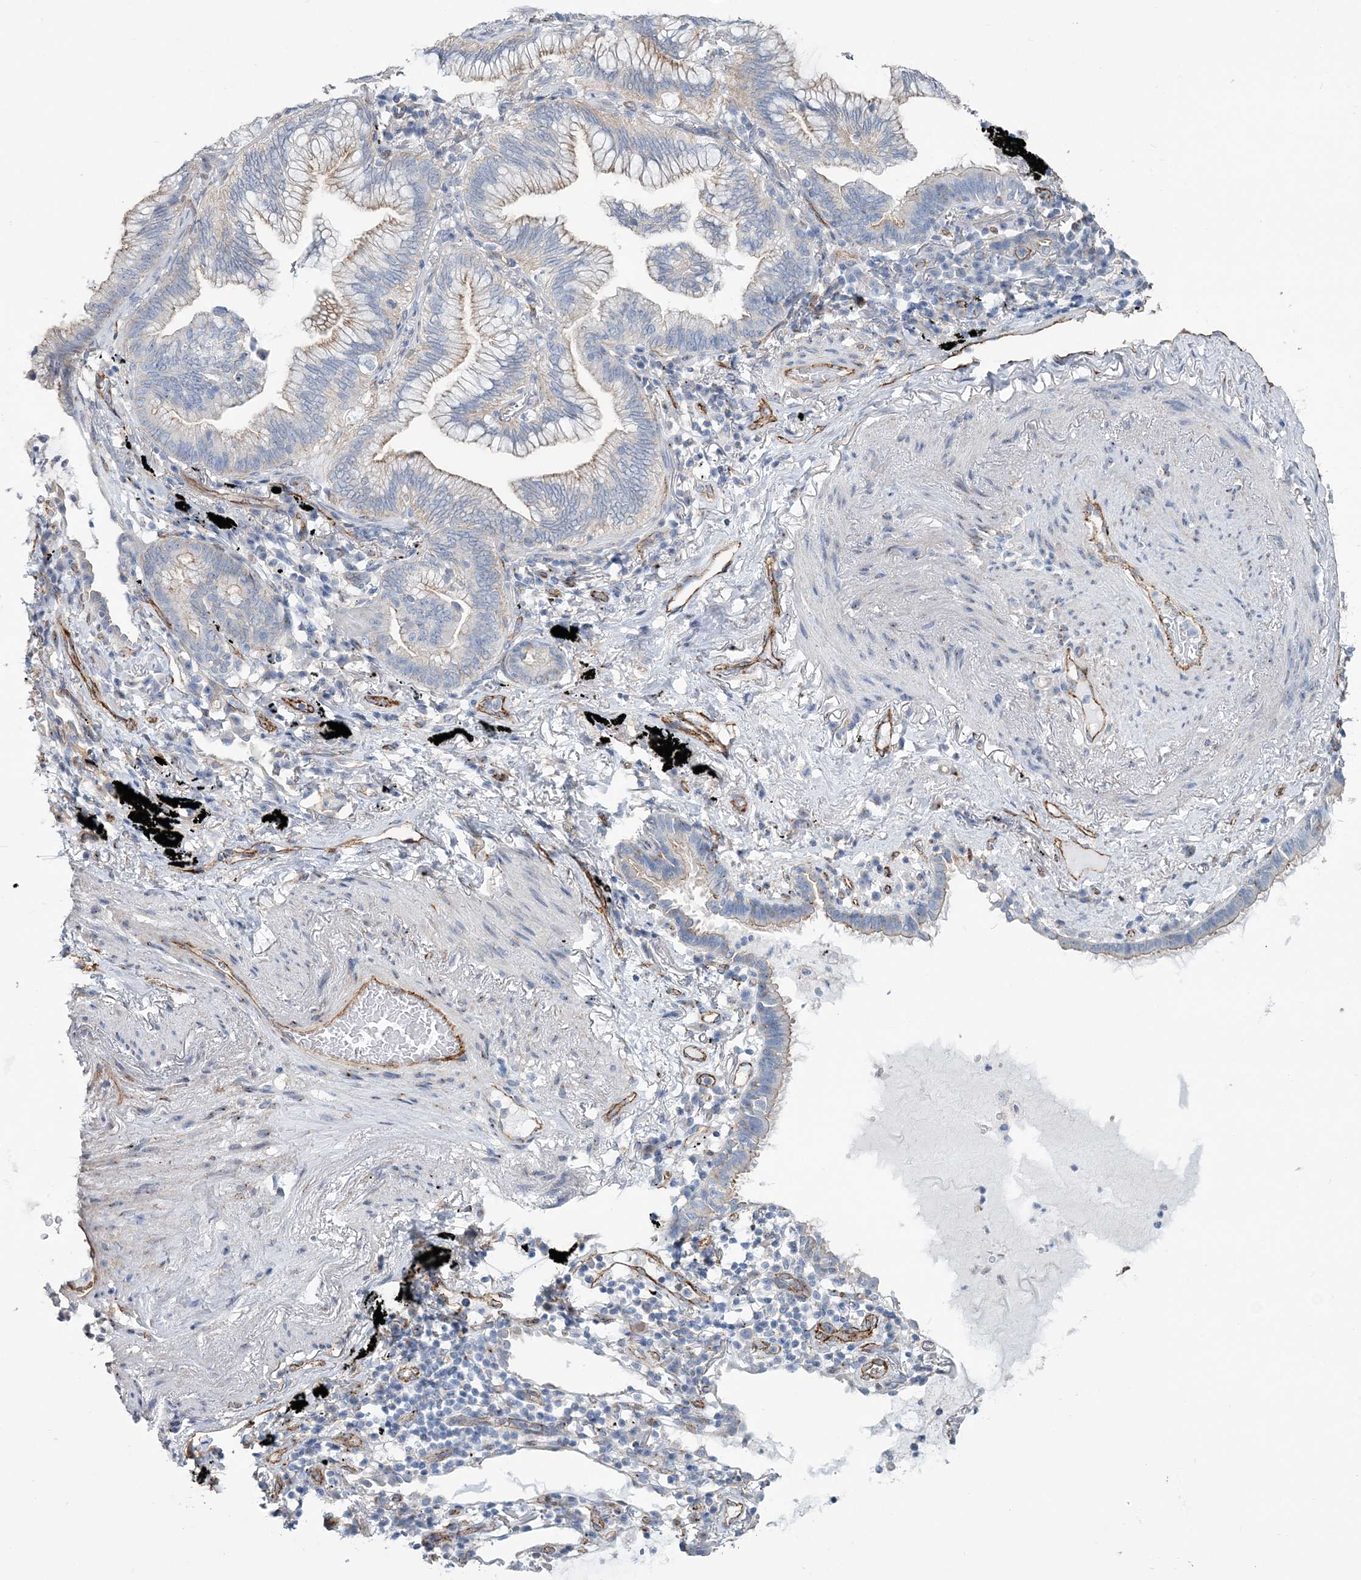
{"staining": {"intensity": "moderate", "quantity": "<25%", "location": "cytoplasmic/membranous"}, "tissue": "lung cancer", "cell_type": "Tumor cells", "image_type": "cancer", "snomed": [{"axis": "morphology", "description": "Adenocarcinoma, NOS"}, {"axis": "topography", "description": "Lung"}], "caption": "Protein analysis of adenocarcinoma (lung) tissue displays moderate cytoplasmic/membranous staining in approximately <25% of tumor cells.", "gene": "RAB11FIP5", "patient": {"sex": "female", "age": 70}}